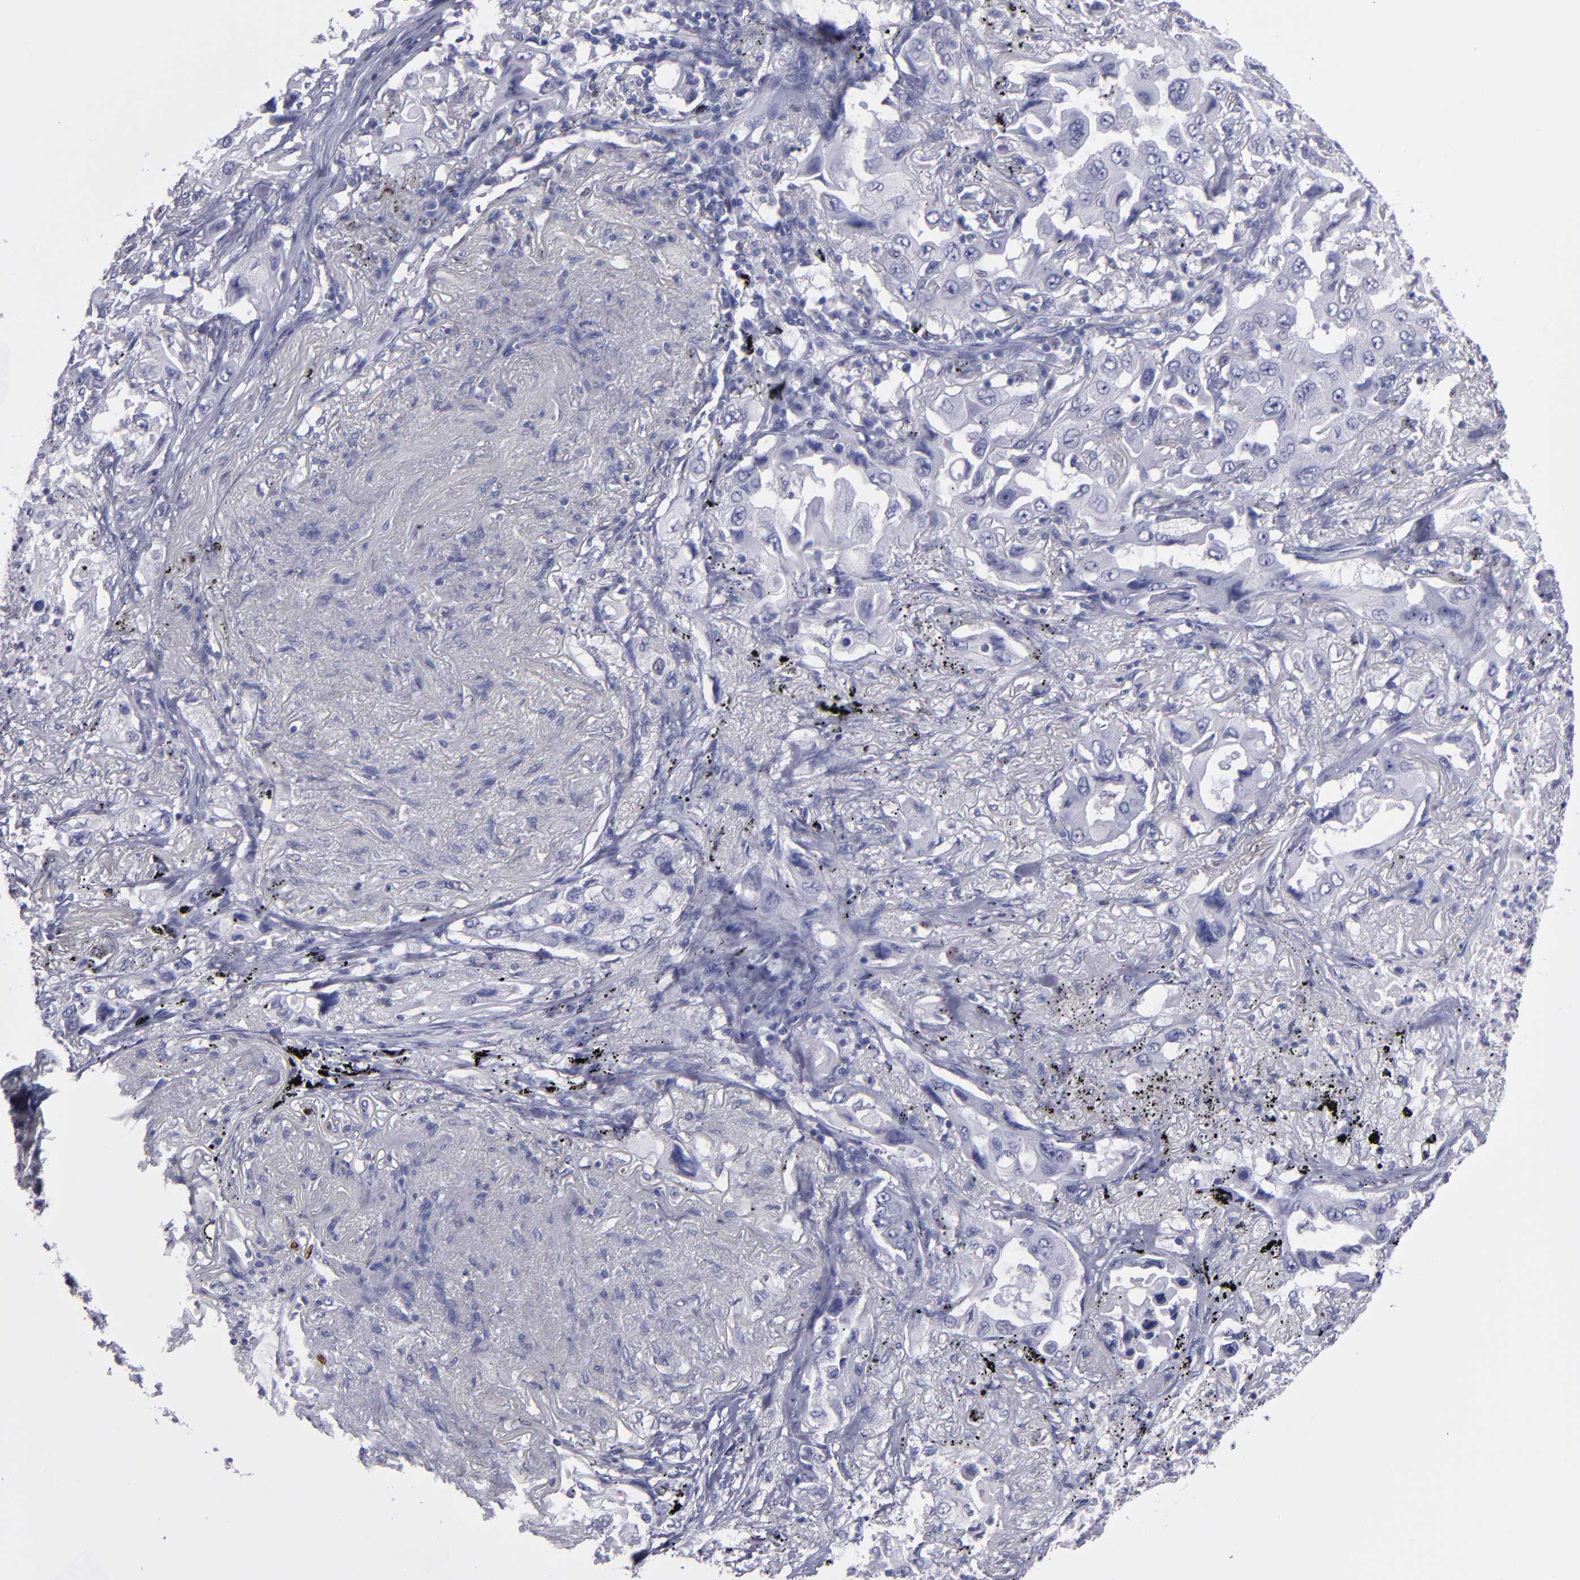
{"staining": {"intensity": "negative", "quantity": "none", "location": "none"}, "tissue": "lung cancer", "cell_type": "Tumor cells", "image_type": "cancer", "snomed": [{"axis": "morphology", "description": "Adenocarcinoma, NOS"}, {"axis": "topography", "description": "Lung"}], "caption": "Lung adenocarcinoma stained for a protein using immunohistochemistry (IHC) shows no positivity tumor cells.", "gene": "IRF8", "patient": {"sex": "female", "age": 65}}